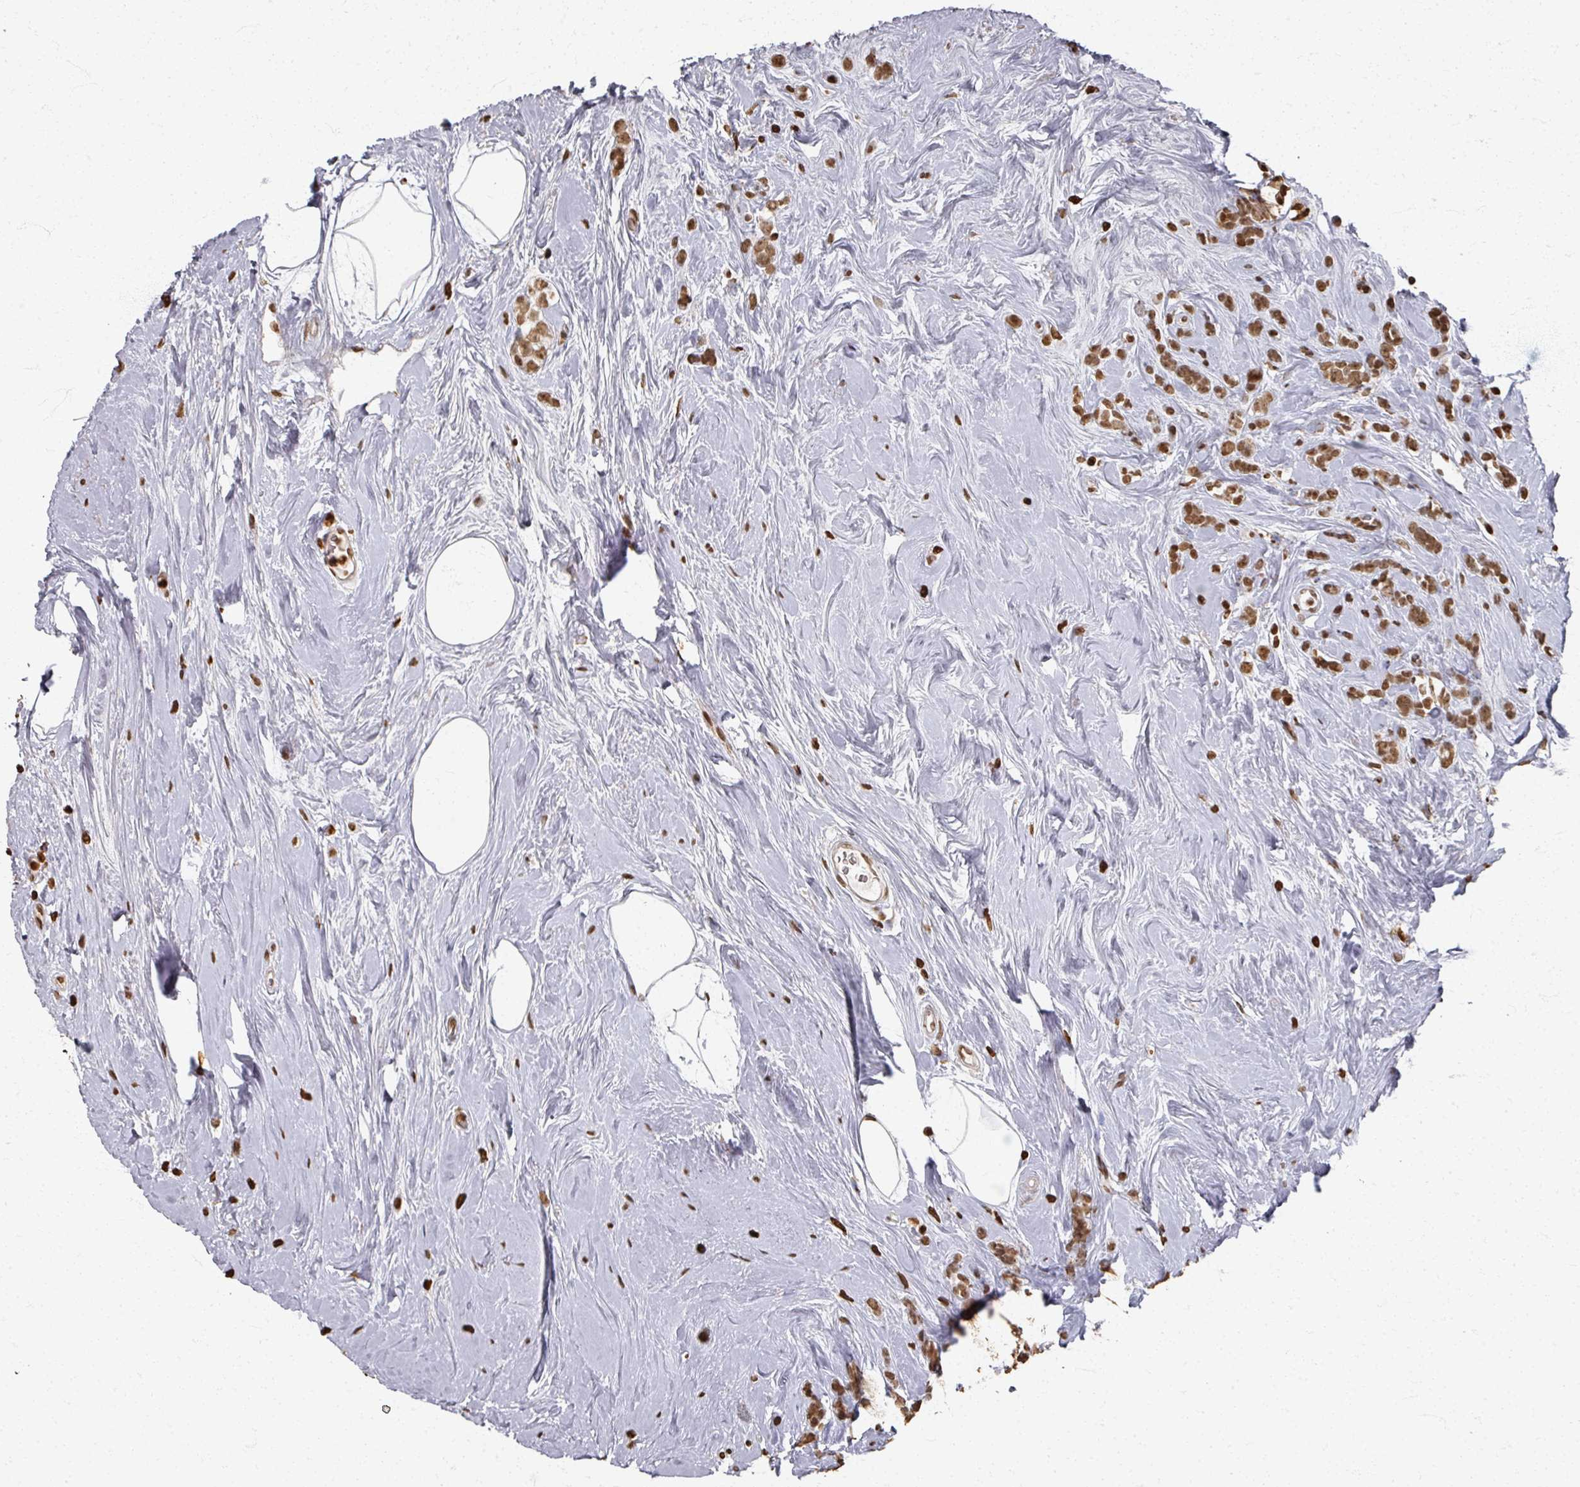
{"staining": {"intensity": "moderate", "quantity": ">75%", "location": "nuclear"}, "tissue": "breast cancer", "cell_type": "Tumor cells", "image_type": "cancer", "snomed": [{"axis": "morphology", "description": "Duct carcinoma"}, {"axis": "topography", "description": "Breast"}], "caption": "This photomicrograph reveals immunohistochemistry (IHC) staining of breast cancer (infiltrating ductal carcinoma), with medium moderate nuclear expression in about >75% of tumor cells.", "gene": "DCUN1D5", "patient": {"sex": "female", "age": 75}}